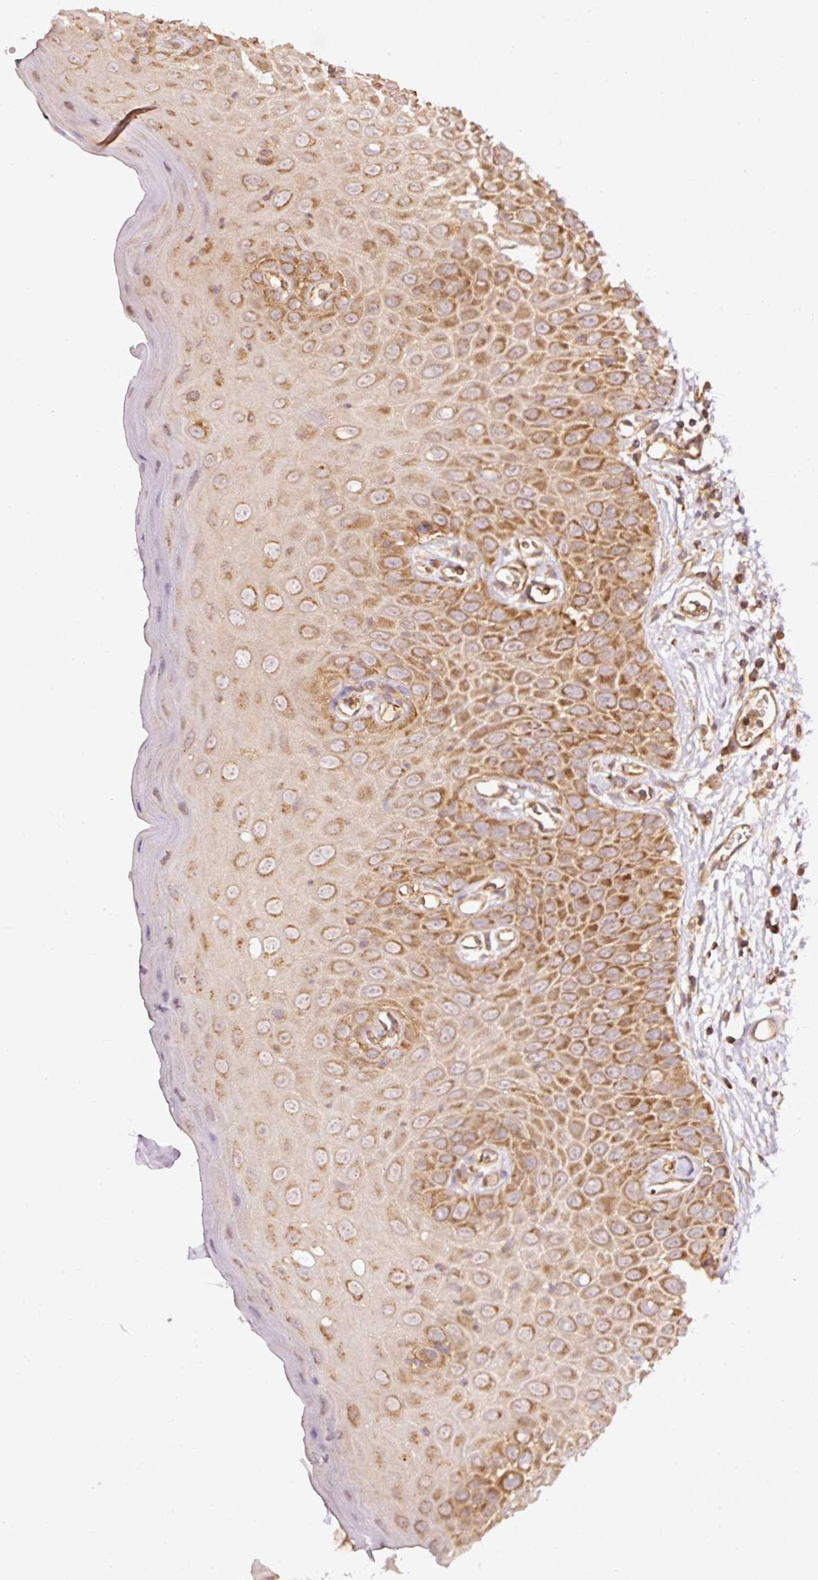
{"staining": {"intensity": "moderate", "quantity": ">75%", "location": "cytoplasmic/membranous"}, "tissue": "oral mucosa", "cell_type": "Squamous epithelial cells", "image_type": "normal", "snomed": [{"axis": "morphology", "description": "Normal tissue, NOS"}, {"axis": "morphology", "description": "Squamous cell carcinoma, NOS"}, {"axis": "topography", "description": "Oral tissue"}, {"axis": "topography", "description": "Tounge, NOS"}, {"axis": "topography", "description": "Head-Neck"}], "caption": "Immunohistochemistry (IHC) staining of normal oral mucosa, which reveals medium levels of moderate cytoplasmic/membranous positivity in approximately >75% of squamous epithelial cells indicating moderate cytoplasmic/membranous protein expression. The staining was performed using DAB (brown) for protein detection and nuclei were counterstained in hematoxylin (blue).", "gene": "ADCY4", "patient": {"sex": "male", "age": 76}}